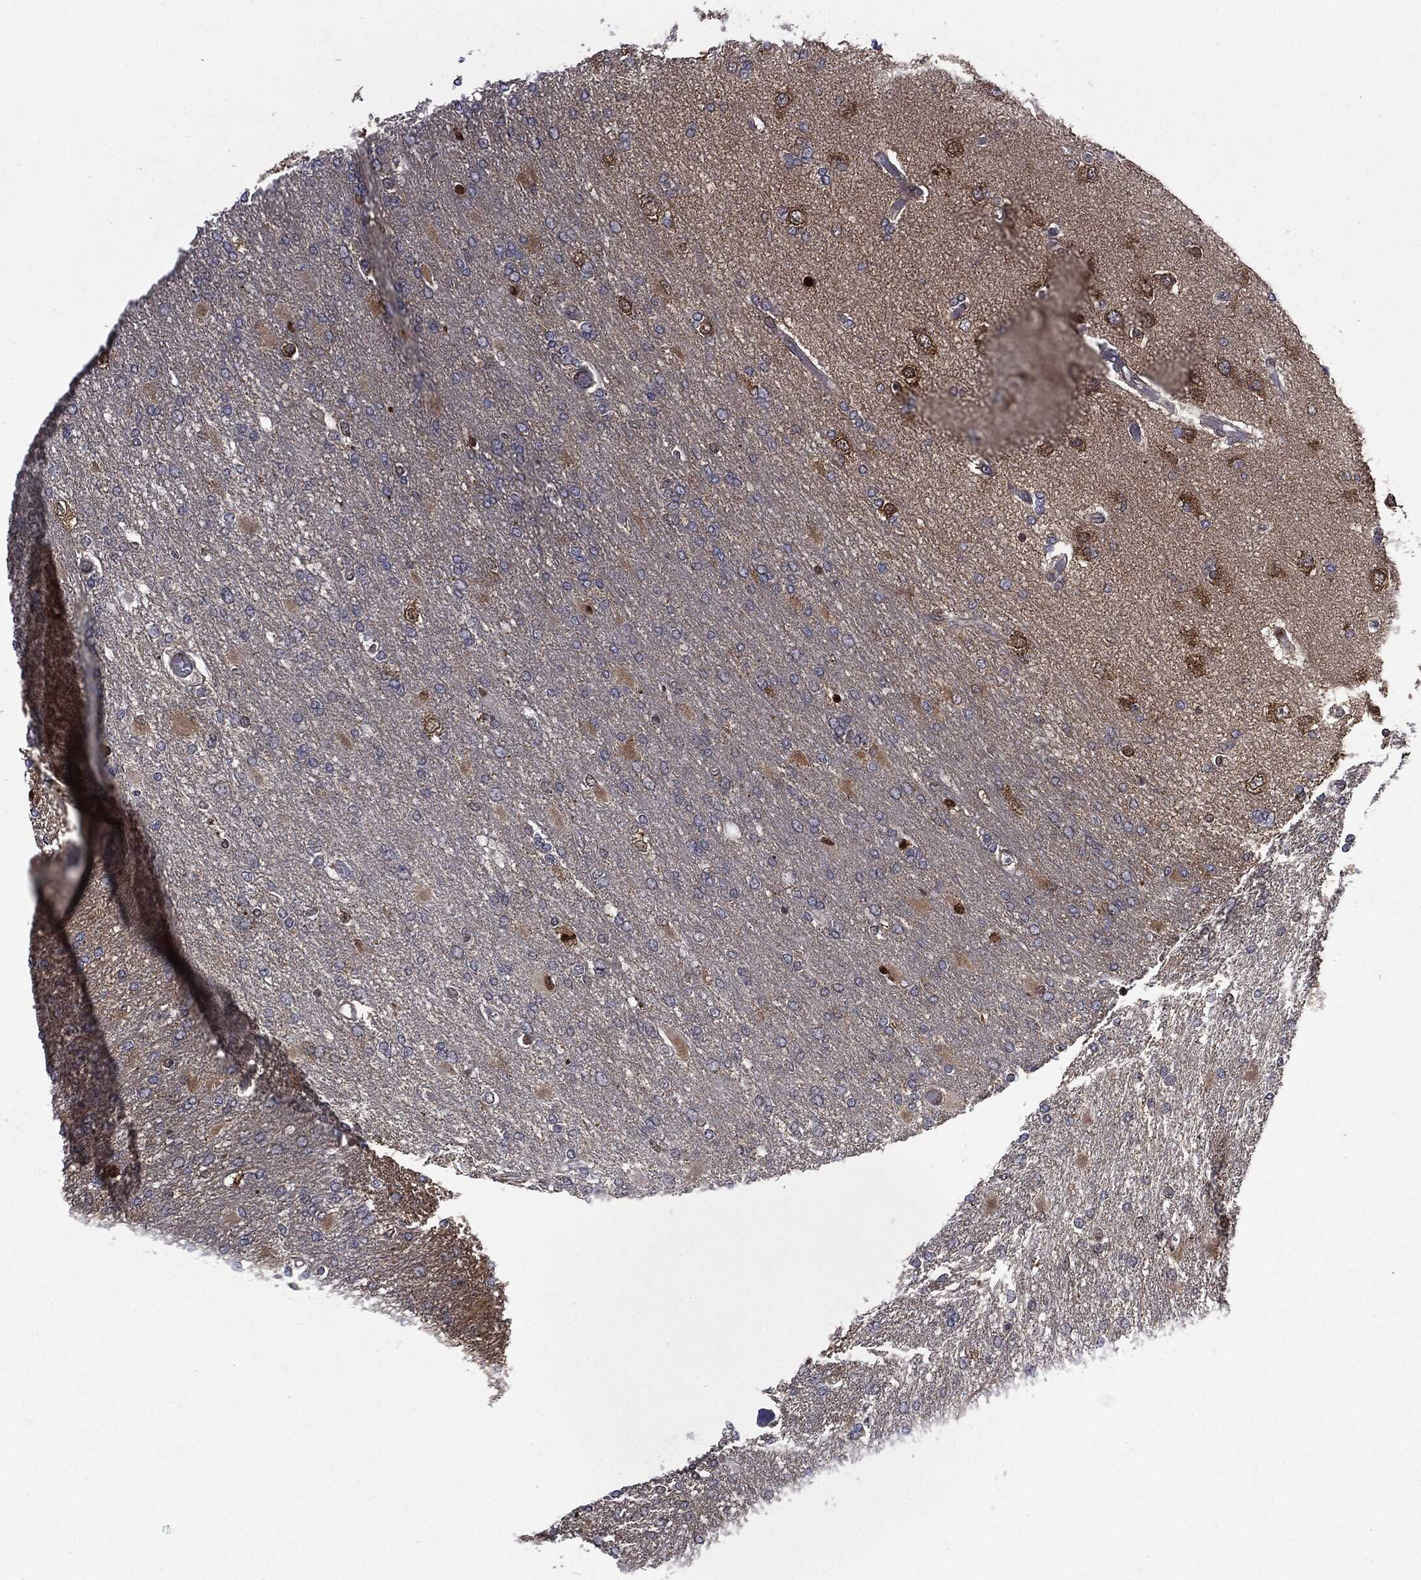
{"staining": {"intensity": "negative", "quantity": "none", "location": "none"}, "tissue": "glioma", "cell_type": "Tumor cells", "image_type": "cancer", "snomed": [{"axis": "morphology", "description": "Glioma, malignant, High grade"}, {"axis": "topography", "description": "Cerebral cortex"}], "caption": "This is an immunohistochemistry histopathology image of glioma. There is no staining in tumor cells.", "gene": "GPI", "patient": {"sex": "male", "age": 79}}